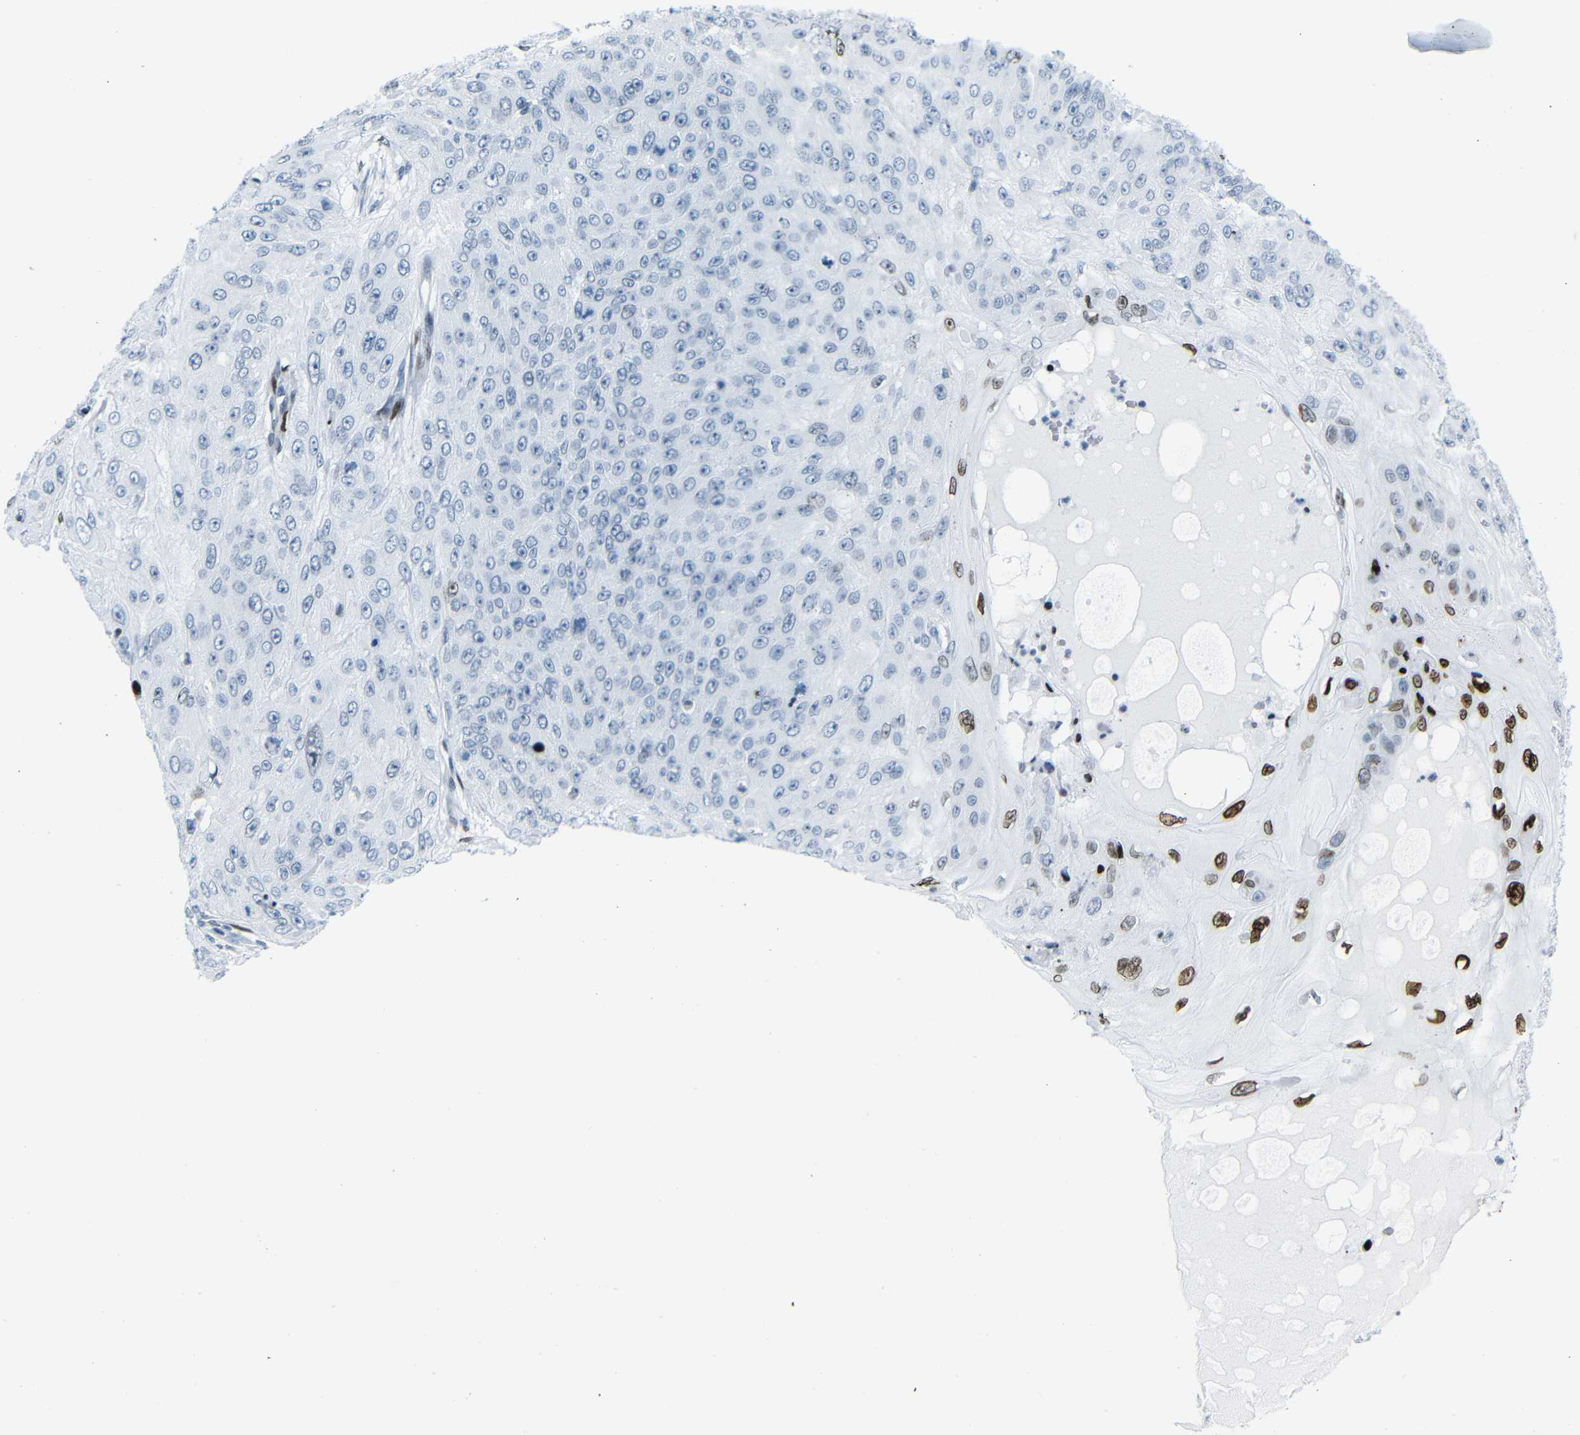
{"staining": {"intensity": "negative", "quantity": "none", "location": "none"}, "tissue": "skin cancer", "cell_type": "Tumor cells", "image_type": "cancer", "snomed": [{"axis": "morphology", "description": "Squamous cell carcinoma, NOS"}, {"axis": "topography", "description": "Skin"}], "caption": "The IHC micrograph has no significant positivity in tumor cells of skin squamous cell carcinoma tissue.", "gene": "NPIPB15", "patient": {"sex": "female", "age": 80}}